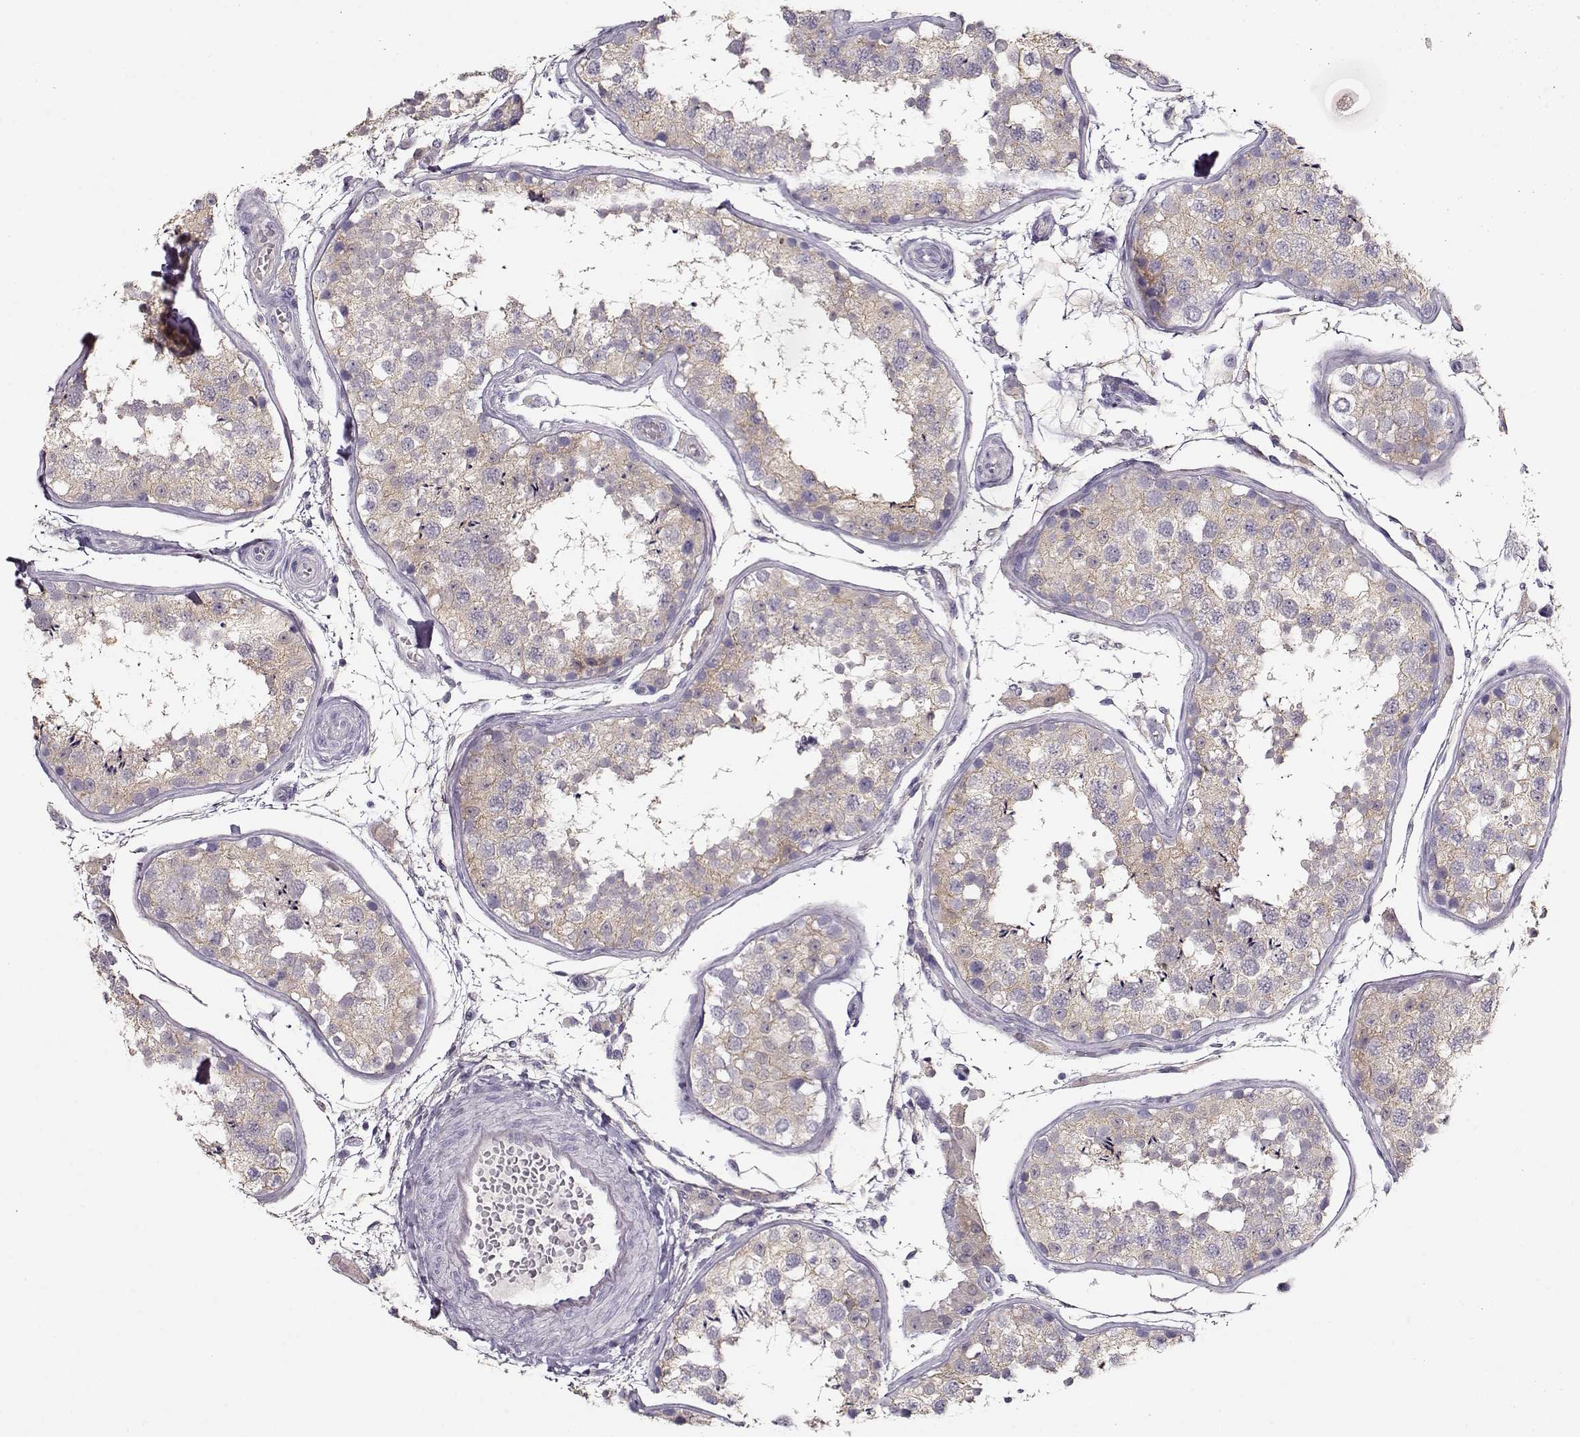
{"staining": {"intensity": "weak", "quantity": ">75%", "location": "cytoplasmic/membranous"}, "tissue": "testis", "cell_type": "Cells in seminiferous ducts", "image_type": "normal", "snomed": [{"axis": "morphology", "description": "Normal tissue, NOS"}, {"axis": "topography", "description": "Testis"}], "caption": "The histopathology image shows a brown stain indicating the presence of a protein in the cytoplasmic/membranous of cells in seminiferous ducts in testis.", "gene": "NDRG4", "patient": {"sex": "male", "age": 29}}